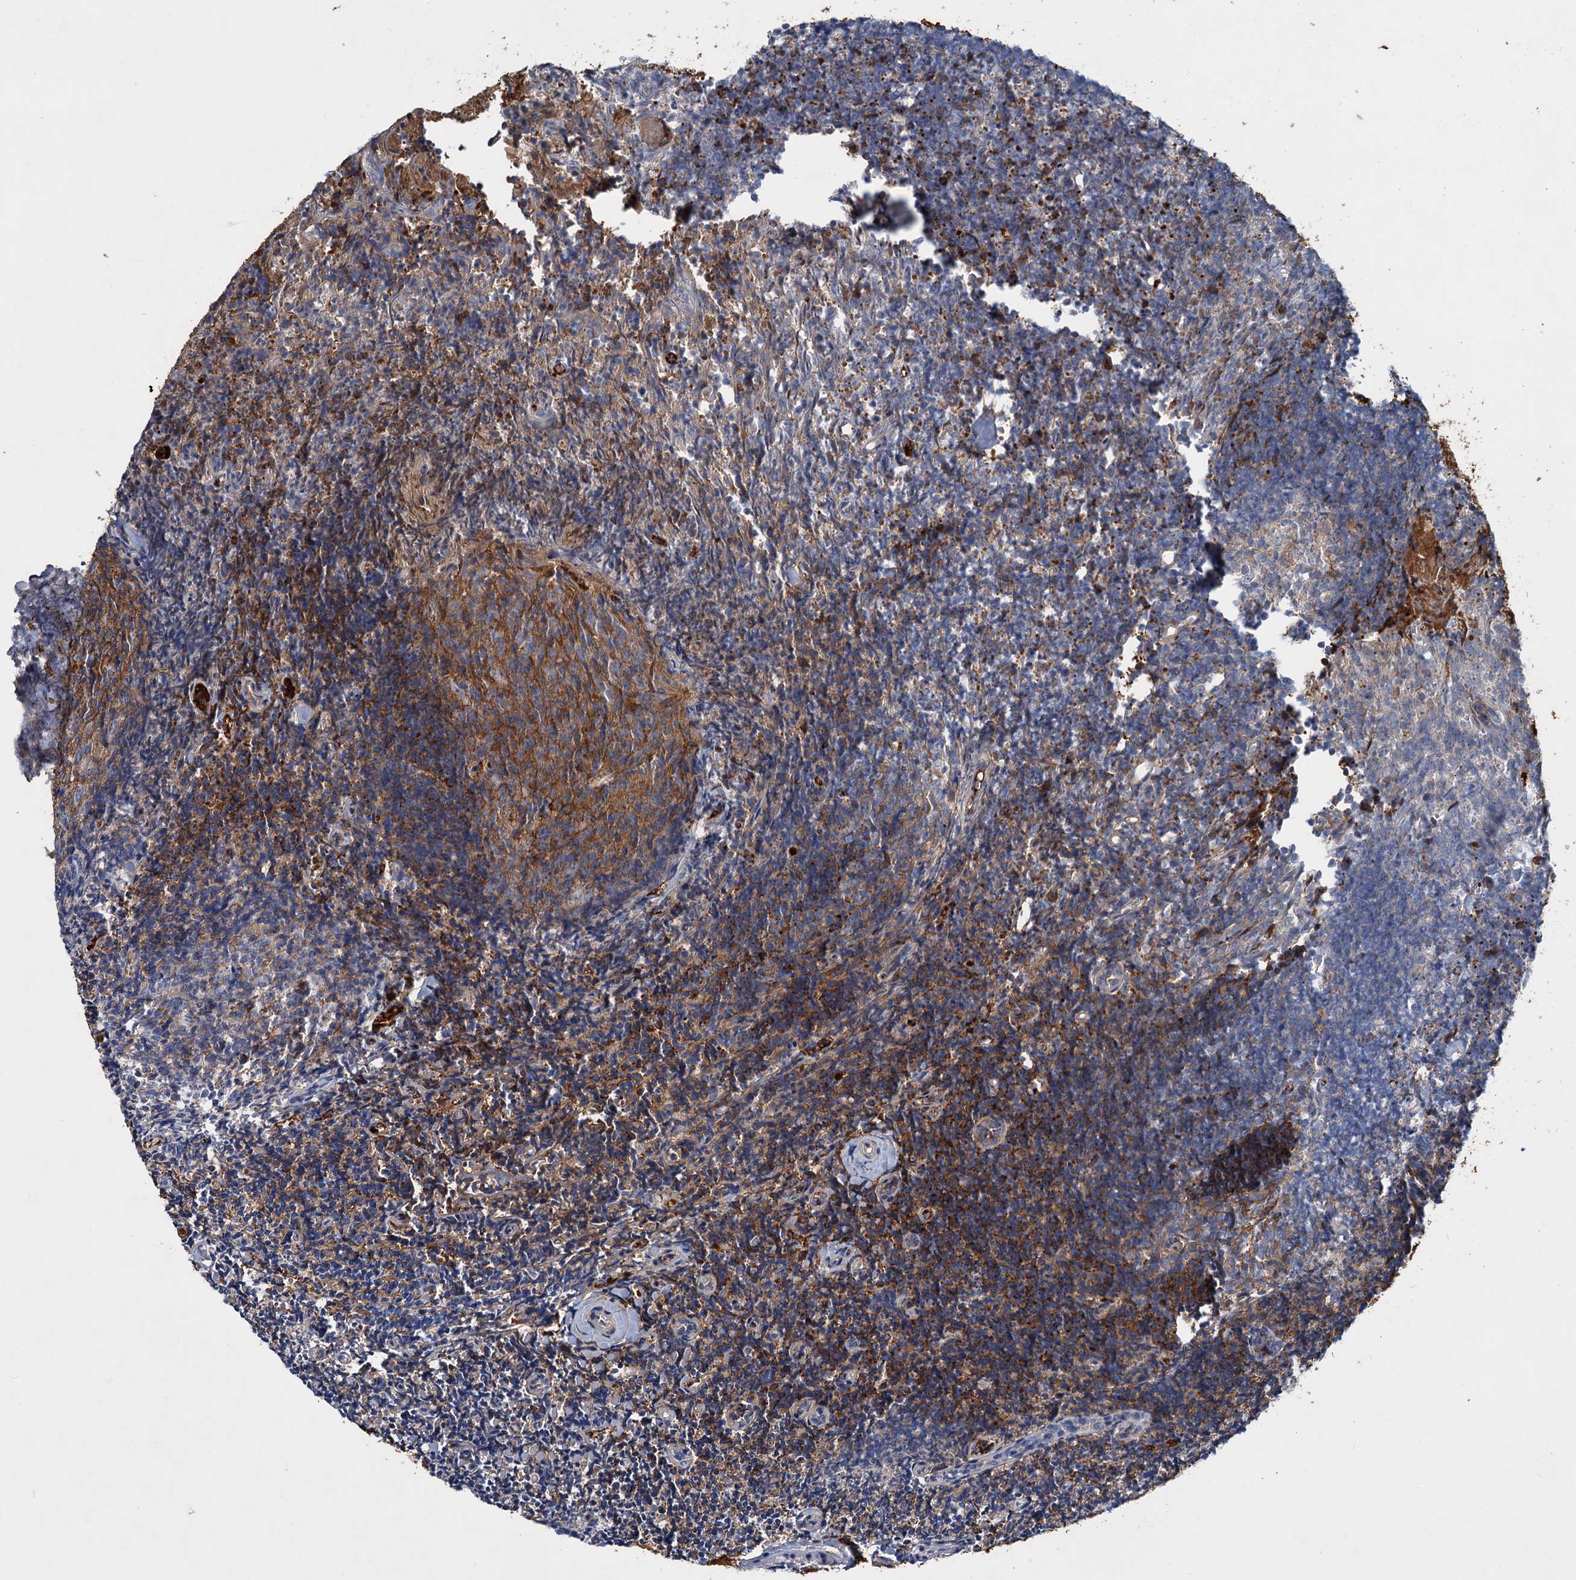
{"staining": {"intensity": "moderate", "quantity": "25%-75%", "location": "cytoplasmic/membranous"}, "tissue": "tonsil", "cell_type": "Germinal center cells", "image_type": "normal", "snomed": [{"axis": "morphology", "description": "Normal tissue, NOS"}, {"axis": "topography", "description": "Tonsil"}], "caption": "Germinal center cells display medium levels of moderate cytoplasmic/membranous staining in approximately 25%-75% of cells in benign human tonsil.", "gene": "CHRD", "patient": {"sex": "female", "age": 10}}